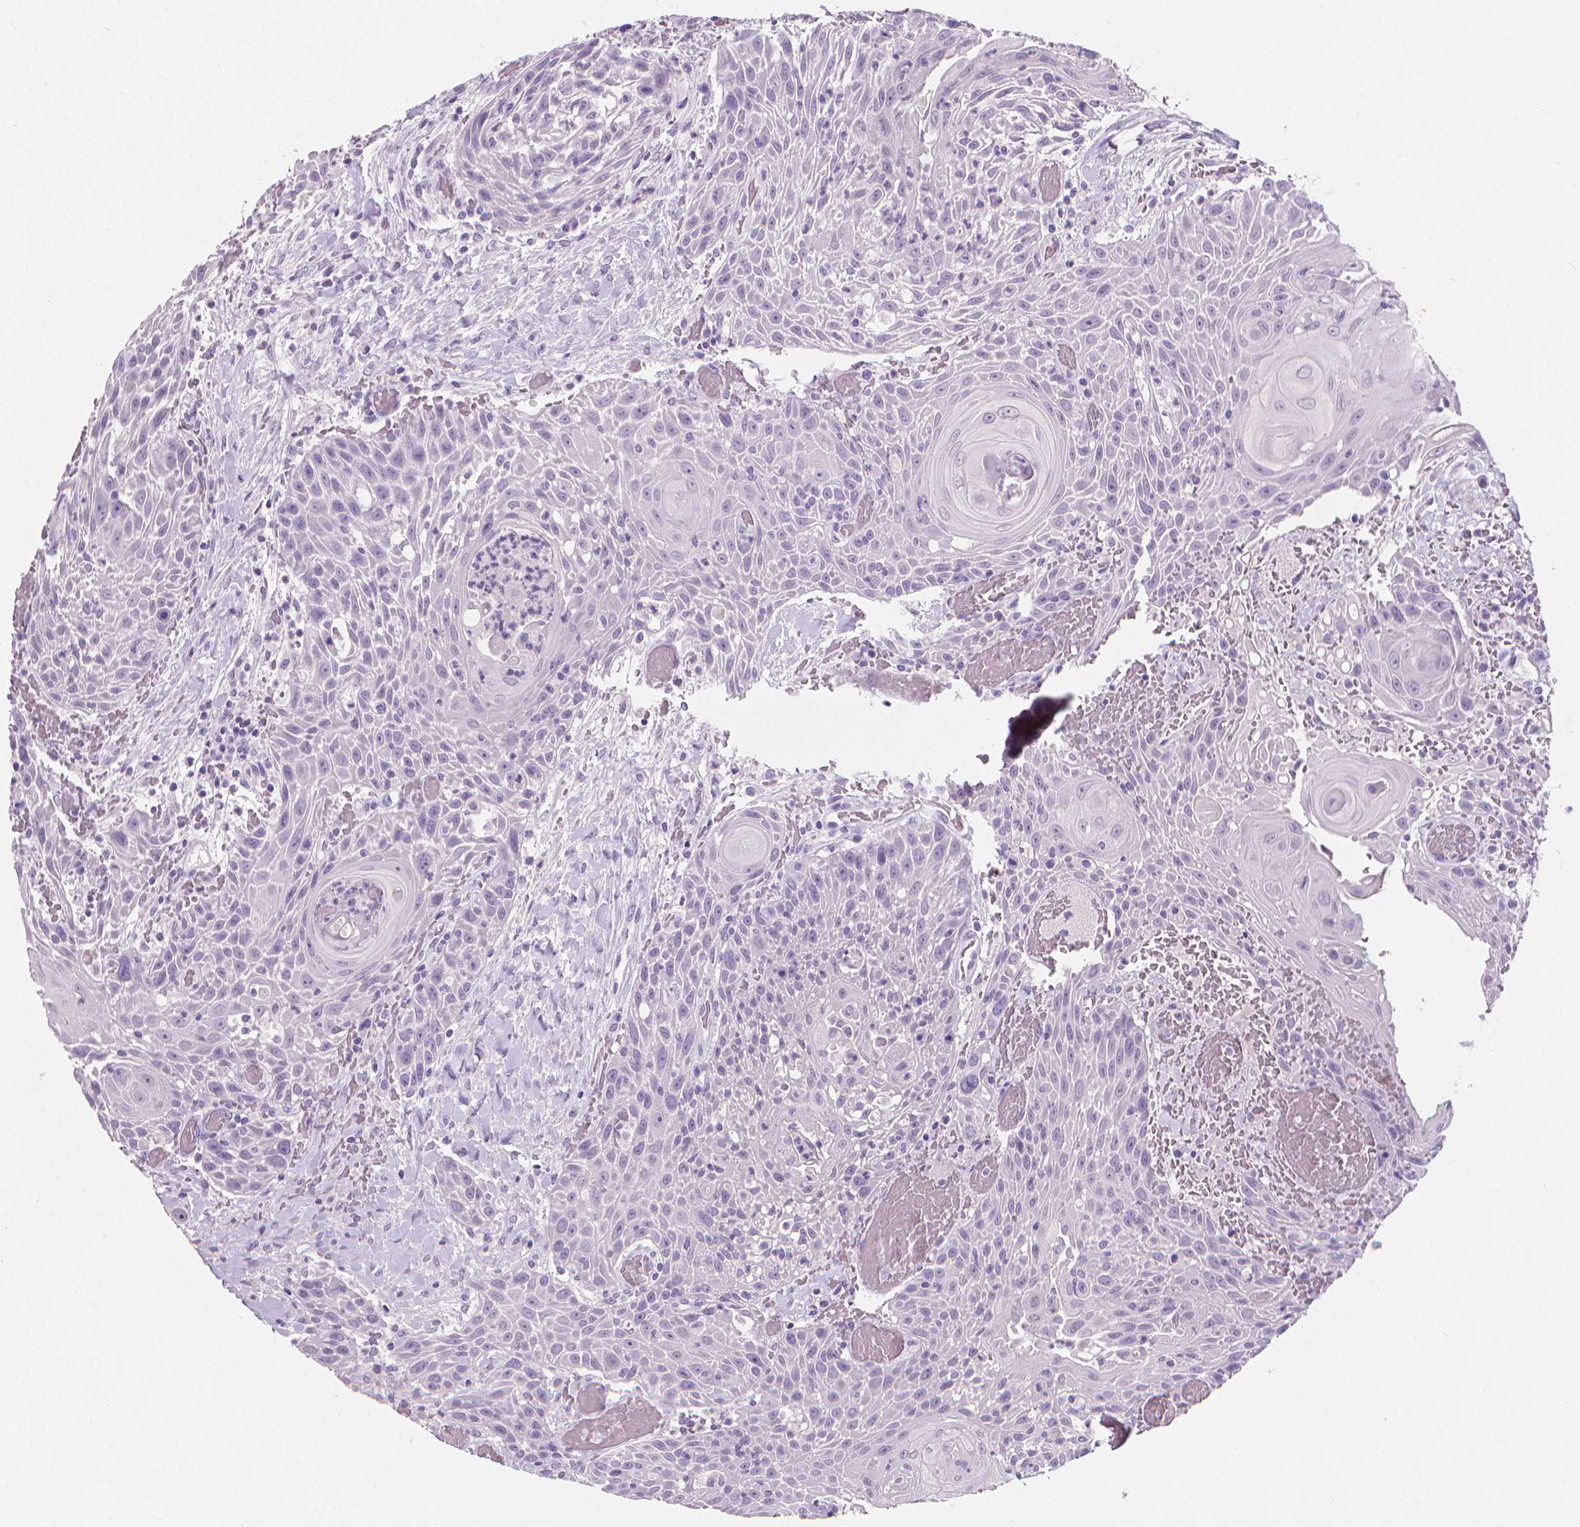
{"staining": {"intensity": "negative", "quantity": "none", "location": "none"}, "tissue": "head and neck cancer", "cell_type": "Tumor cells", "image_type": "cancer", "snomed": [{"axis": "morphology", "description": "Squamous cell carcinoma, NOS"}, {"axis": "topography", "description": "Head-Neck"}], "caption": "Immunohistochemistry micrograph of human head and neck squamous cell carcinoma stained for a protein (brown), which reveals no positivity in tumor cells.", "gene": "XPNPEP2", "patient": {"sex": "male", "age": 69}}